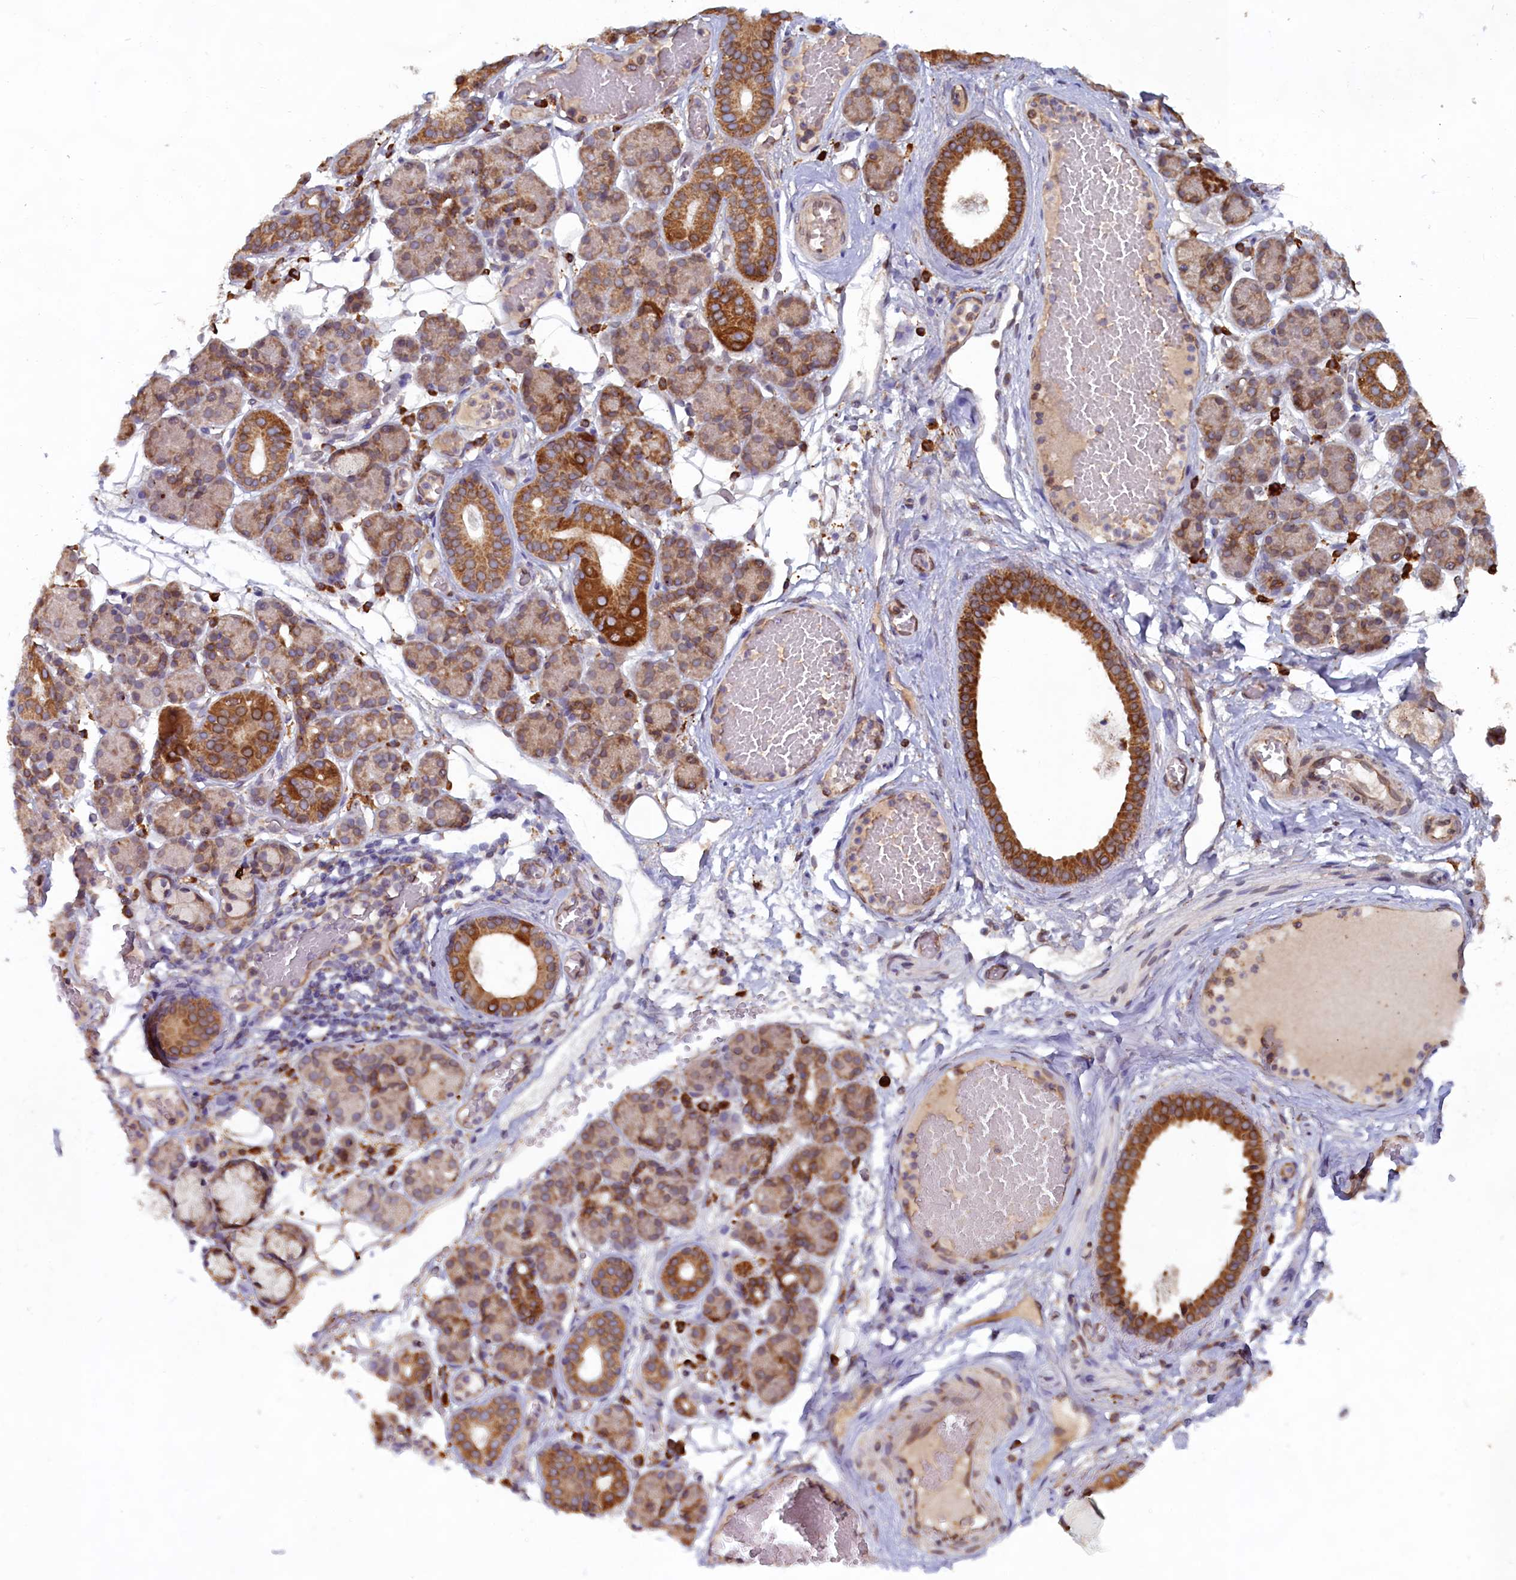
{"staining": {"intensity": "strong", "quantity": "25%-75%", "location": "cytoplasmic/membranous"}, "tissue": "salivary gland", "cell_type": "Glandular cells", "image_type": "normal", "snomed": [{"axis": "morphology", "description": "Normal tissue, NOS"}, {"axis": "topography", "description": "Salivary gland"}], "caption": "The micrograph demonstrates immunohistochemical staining of normal salivary gland. There is strong cytoplasmic/membranous positivity is appreciated in approximately 25%-75% of glandular cells.", "gene": "TBC1D19", "patient": {"sex": "male", "age": 63}}